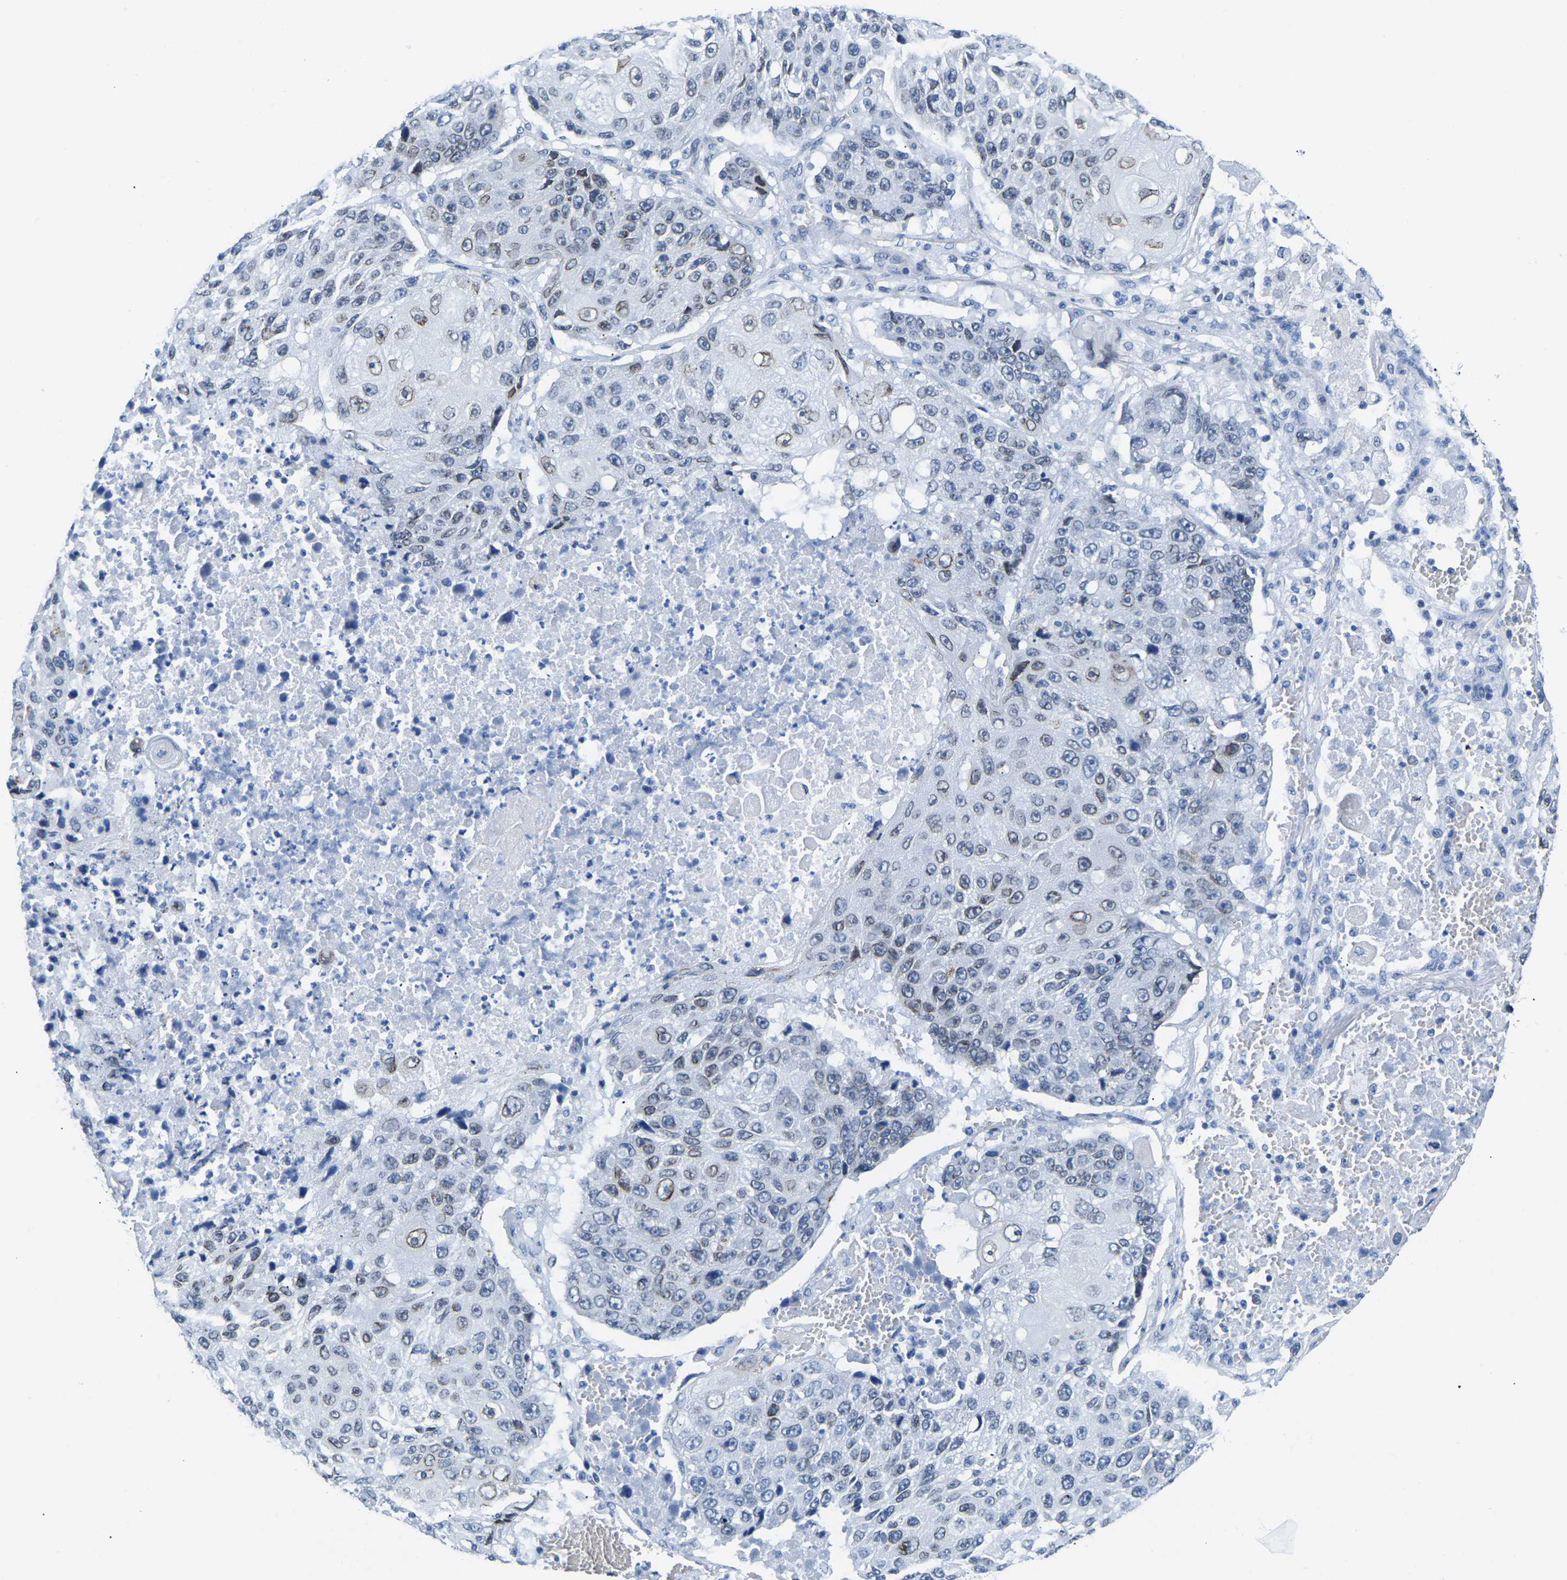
{"staining": {"intensity": "weak", "quantity": "25%-75%", "location": "cytoplasmic/membranous,nuclear"}, "tissue": "lung cancer", "cell_type": "Tumor cells", "image_type": "cancer", "snomed": [{"axis": "morphology", "description": "Squamous cell carcinoma, NOS"}, {"axis": "topography", "description": "Lung"}], "caption": "Human lung cancer stained for a protein (brown) shows weak cytoplasmic/membranous and nuclear positive positivity in approximately 25%-75% of tumor cells.", "gene": "UPK3A", "patient": {"sex": "male", "age": 61}}